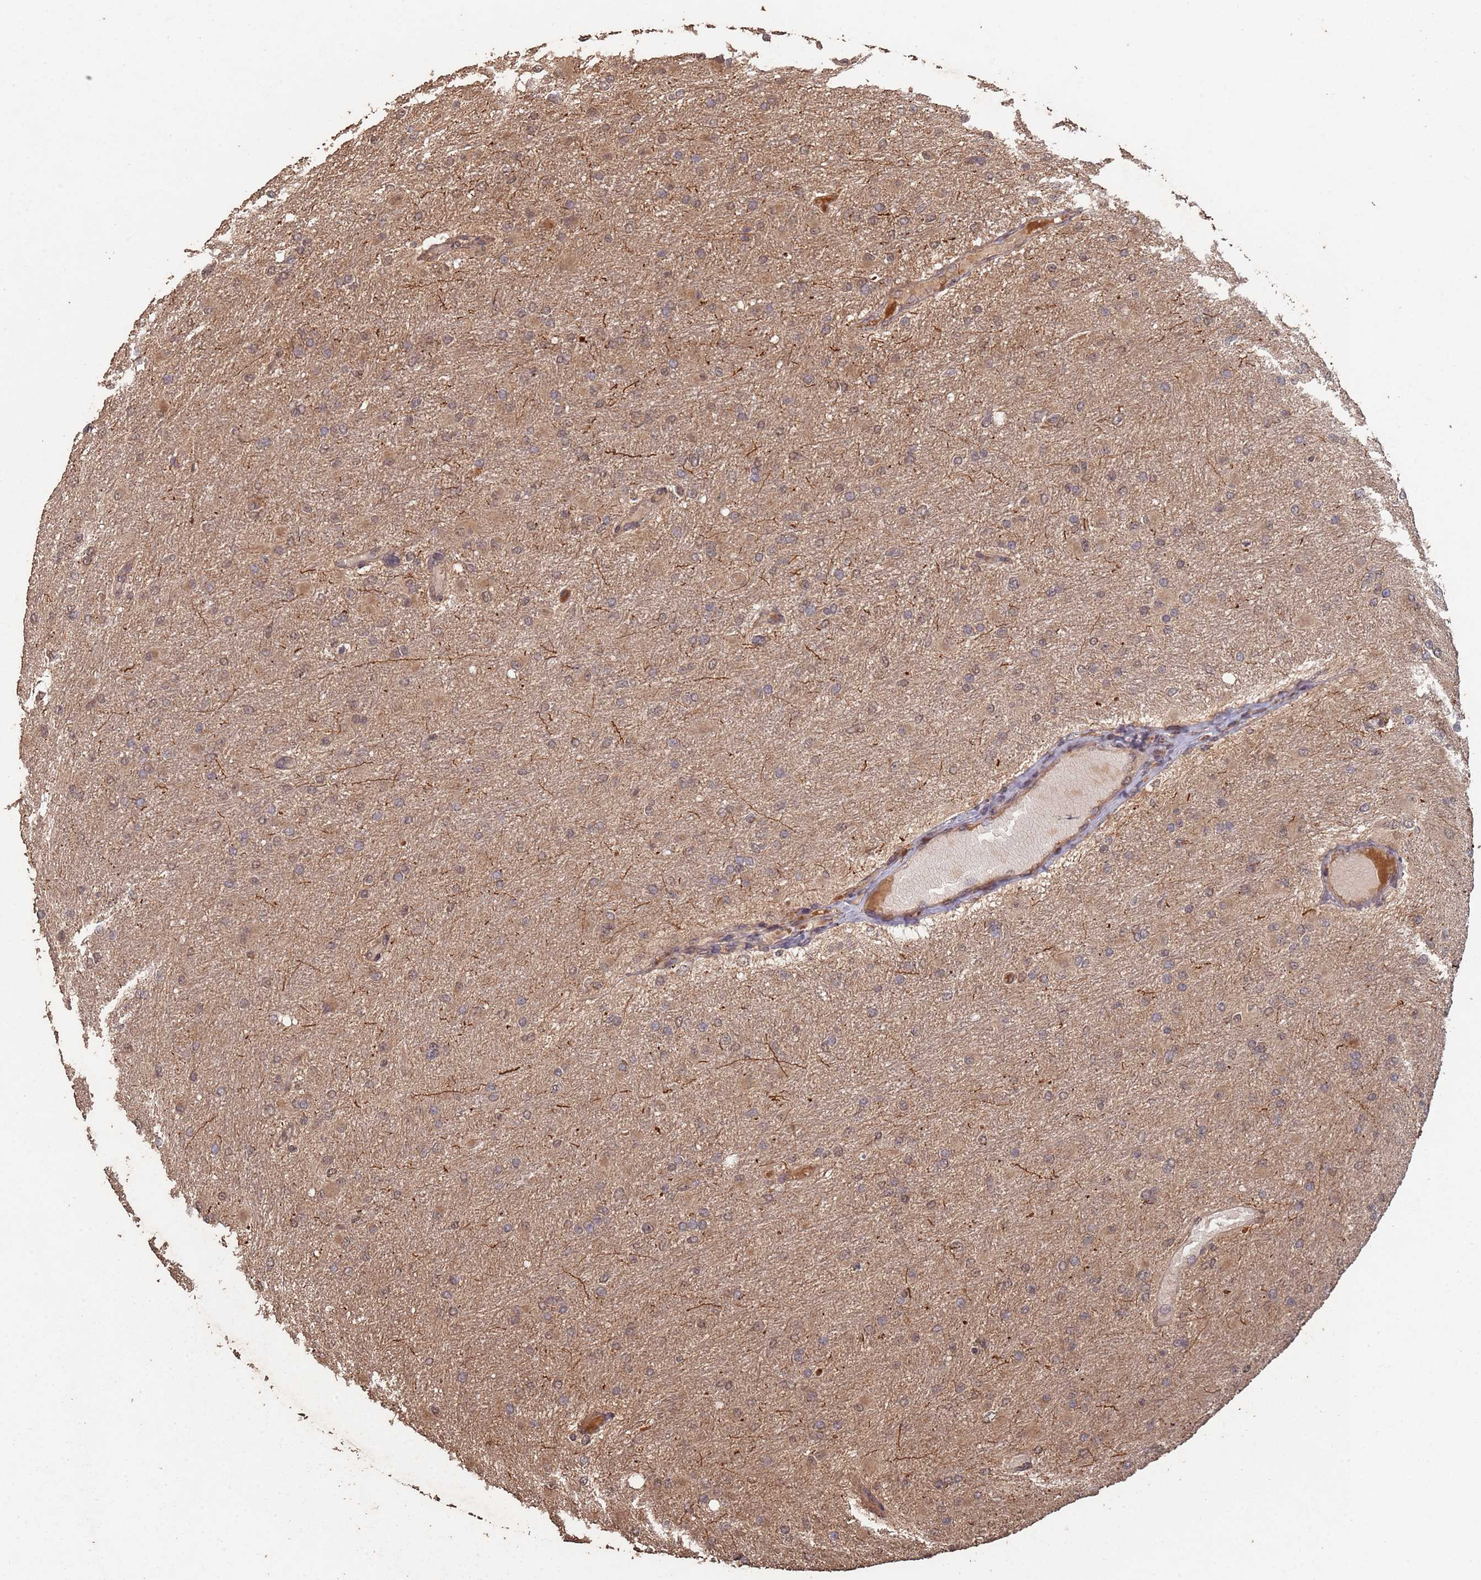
{"staining": {"intensity": "weak", "quantity": "25%-75%", "location": "cytoplasmic/membranous"}, "tissue": "glioma", "cell_type": "Tumor cells", "image_type": "cancer", "snomed": [{"axis": "morphology", "description": "Glioma, malignant, High grade"}, {"axis": "topography", "description": "Cerebral cortex"}], "caption": "Protein staining of high-grade glioma (malignant) tissue displays weak cytoplasmic/membranous staining in approximately 25%-75% of tumor cells.", "gene": "FRAT1", "patient": {"sex": "female", "age": 36}}